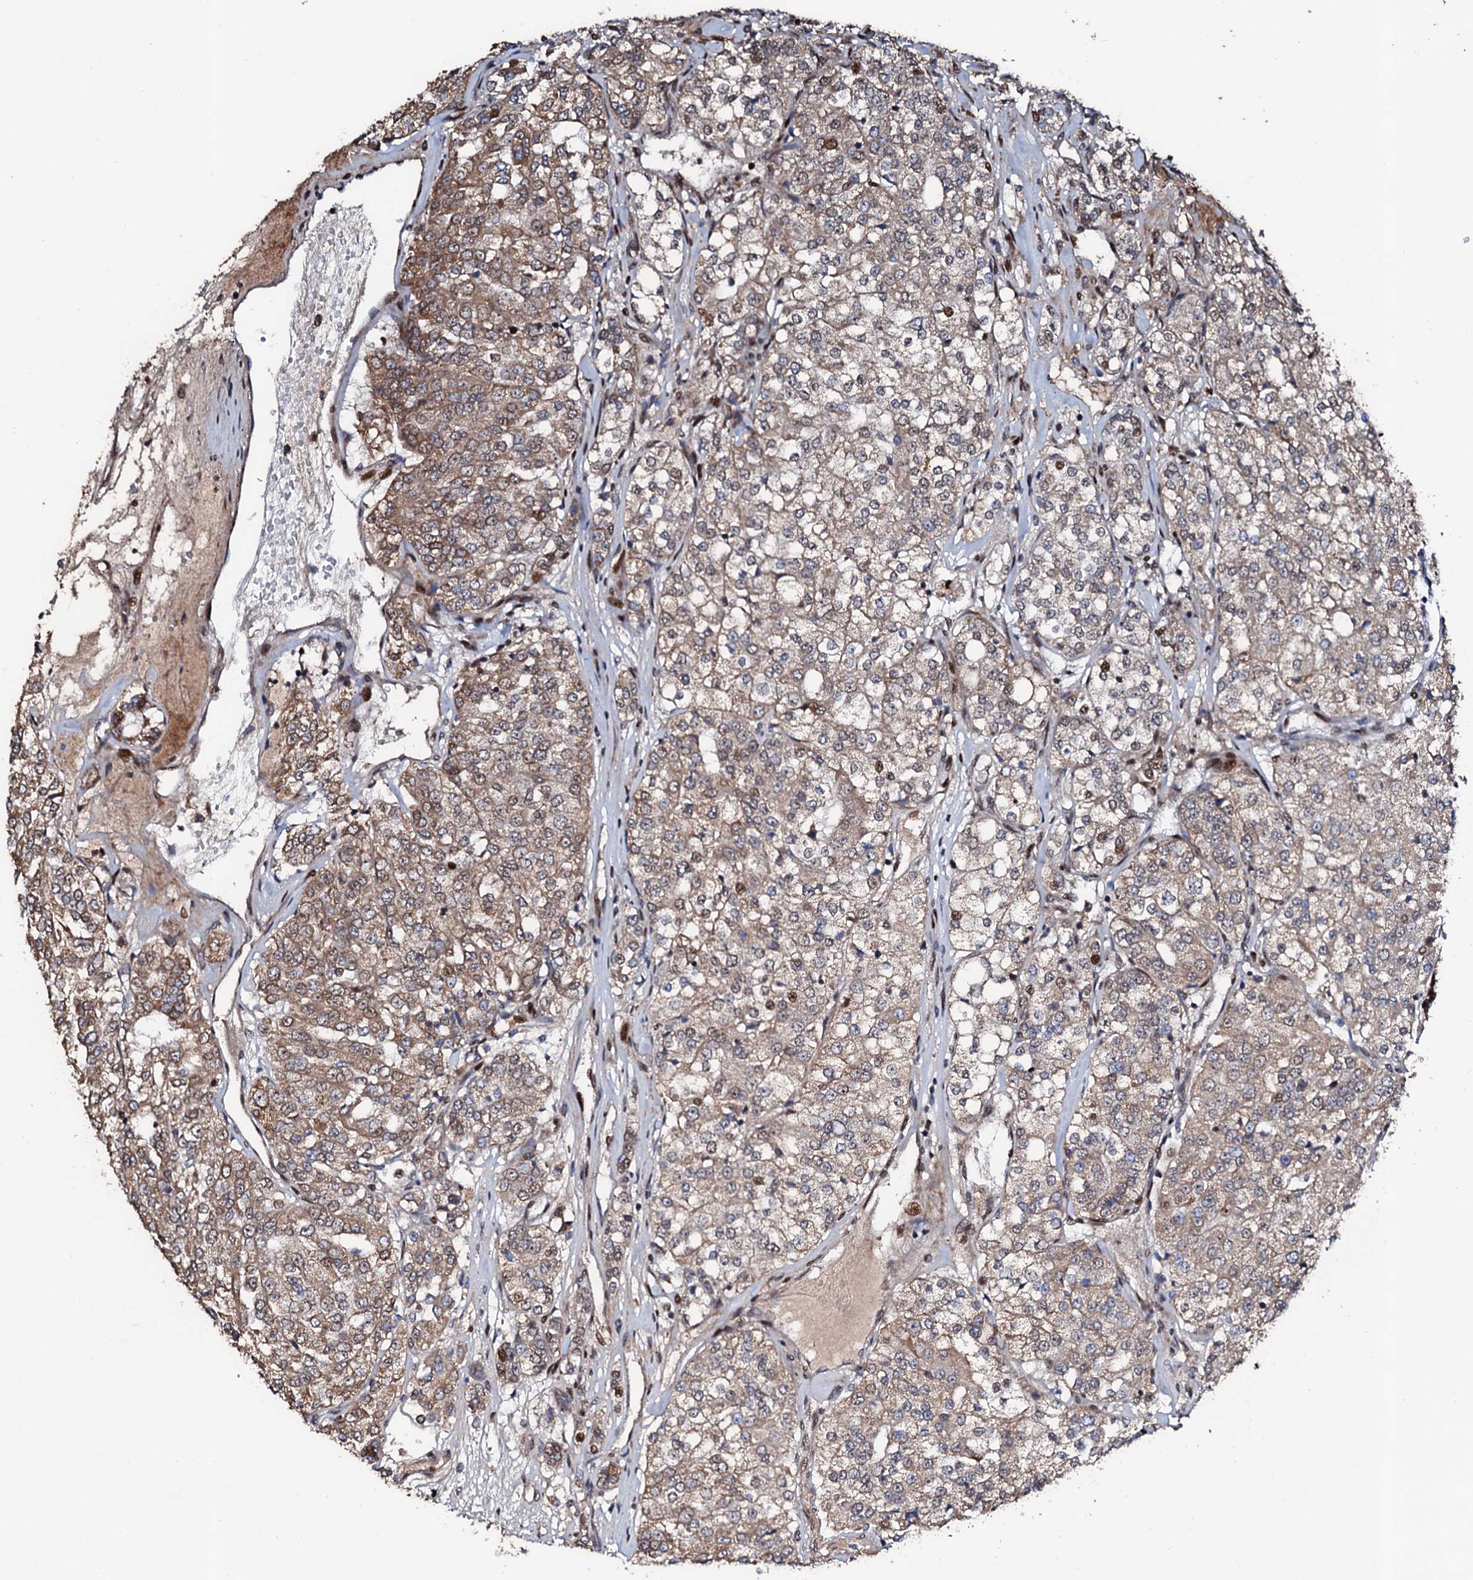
{"staining": {"intensity": "moderate", "quantity": ">75%", "location": "cytoplasmic/membranous"}, "tissue": "renal cancer", "cell_type": "Tumor cells", "image_type": "cancer", "snomed": [{"axis": "morphology", "description": "Adenocarcinoma, NOS"}, {"axis": "topography", "description": "Kidney"}], "caption": "Tumor cells demonstrate moderate cytoplasmic/membranous staining in approximately >75% of cells in renal cancer (adenocarcinoma).", "gene": "KIF18A", "patient": {"sex": "female", "age": 63}}